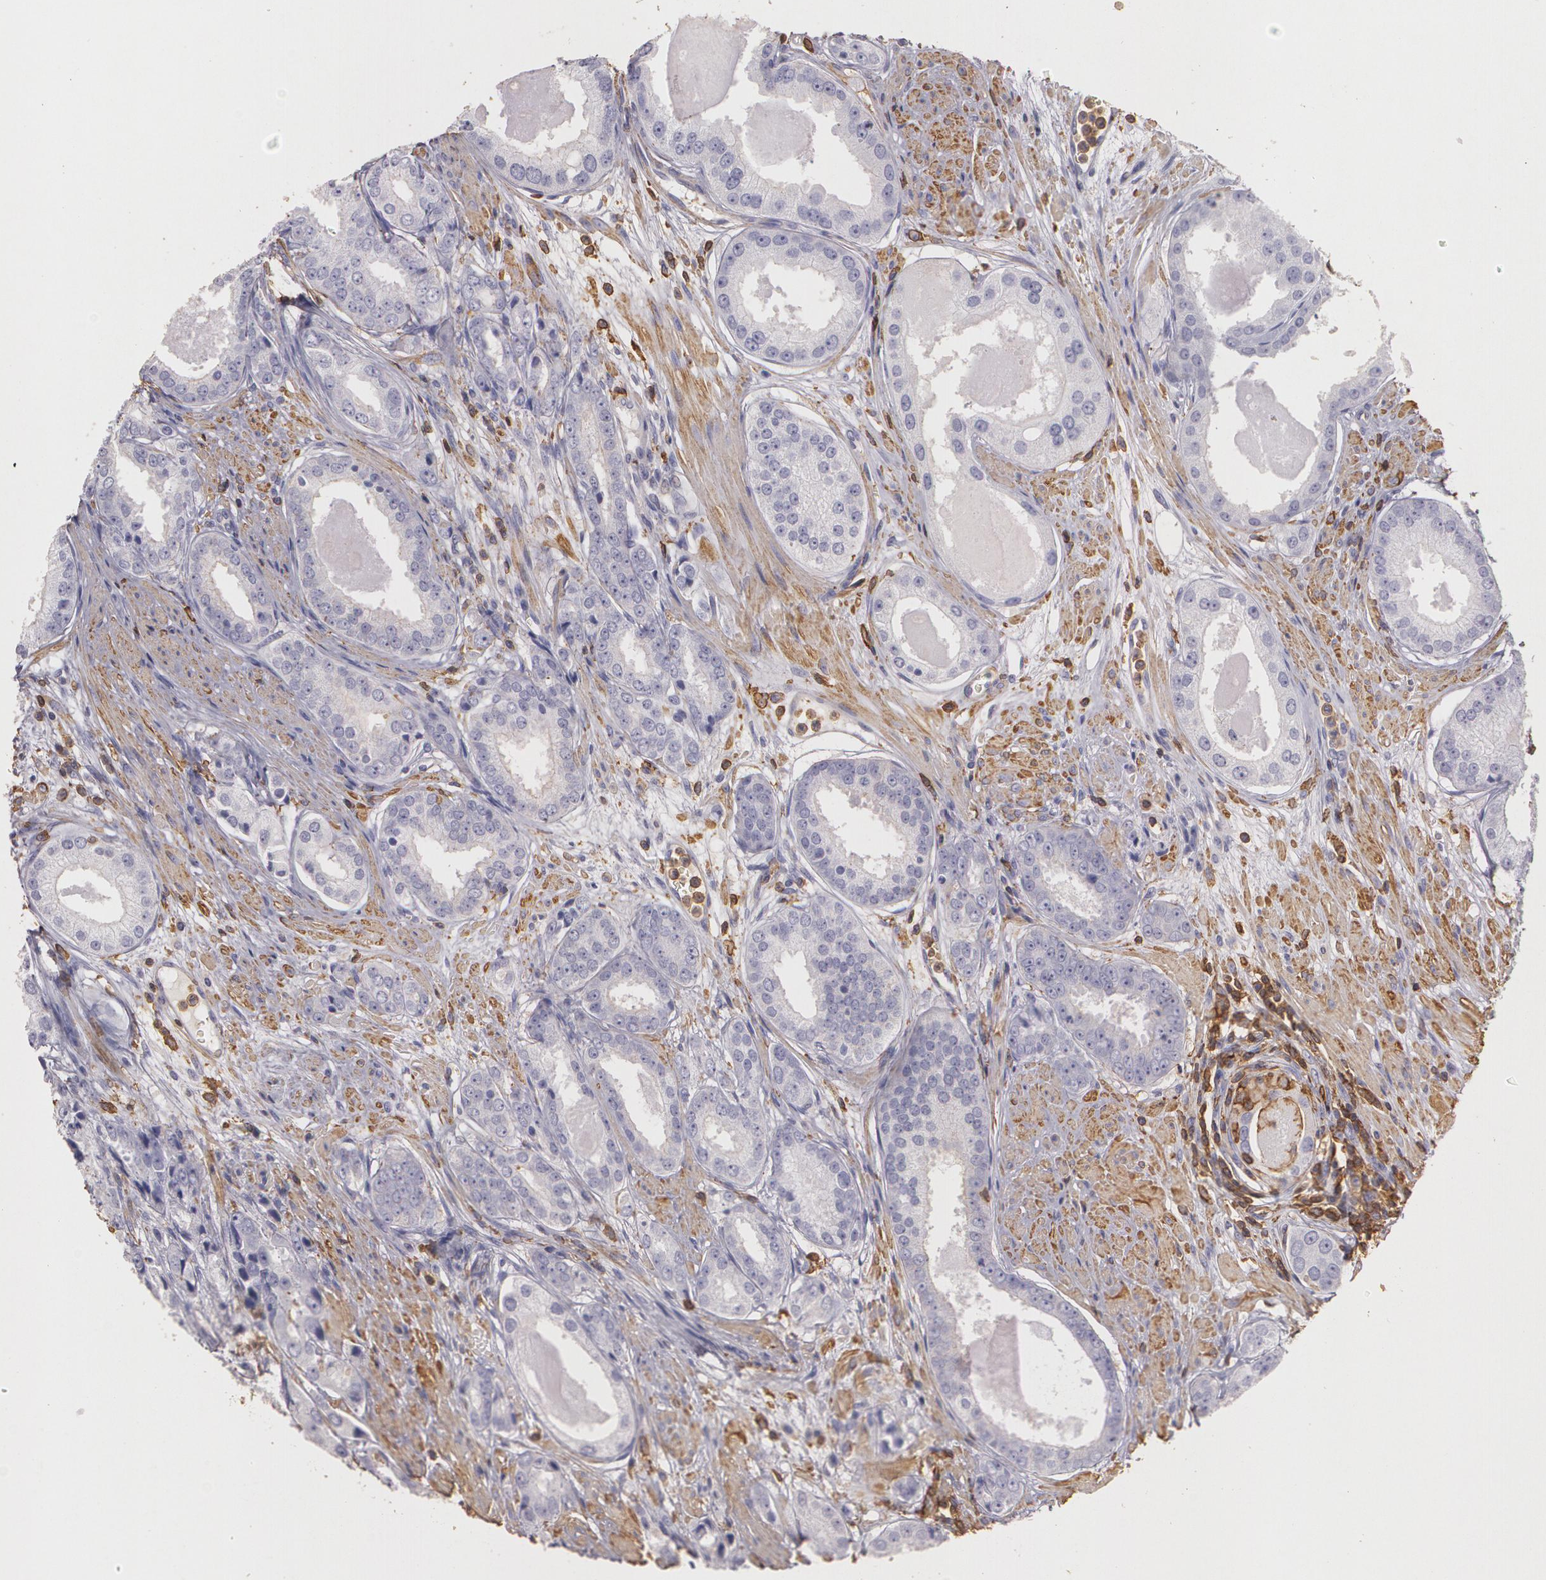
{"staining": {"intensity": "negative", "quantity": "none", "location": "none"}, "tissue": "prostate cancer", "cell_type": "Tumor cells", "image_type": "cancer", "snomed": [{"axis": "morphology", "description": "Adenocarcinoma, Medium grade"}, {"axis": "topography", "description": "Prostate"}], "caption": "Medium-grade adenocarcinoma (prostate) was stained to show a protein in brown. There is no significant staining in tumor cells. The staining was performed using DAB to visualize the protein expression in brown, while the nuclei were stained in blue with hematoxylin (Magnification: 20x).", "gene": "TGFBR1", "patient": {"sex": "male", "age": 53}}